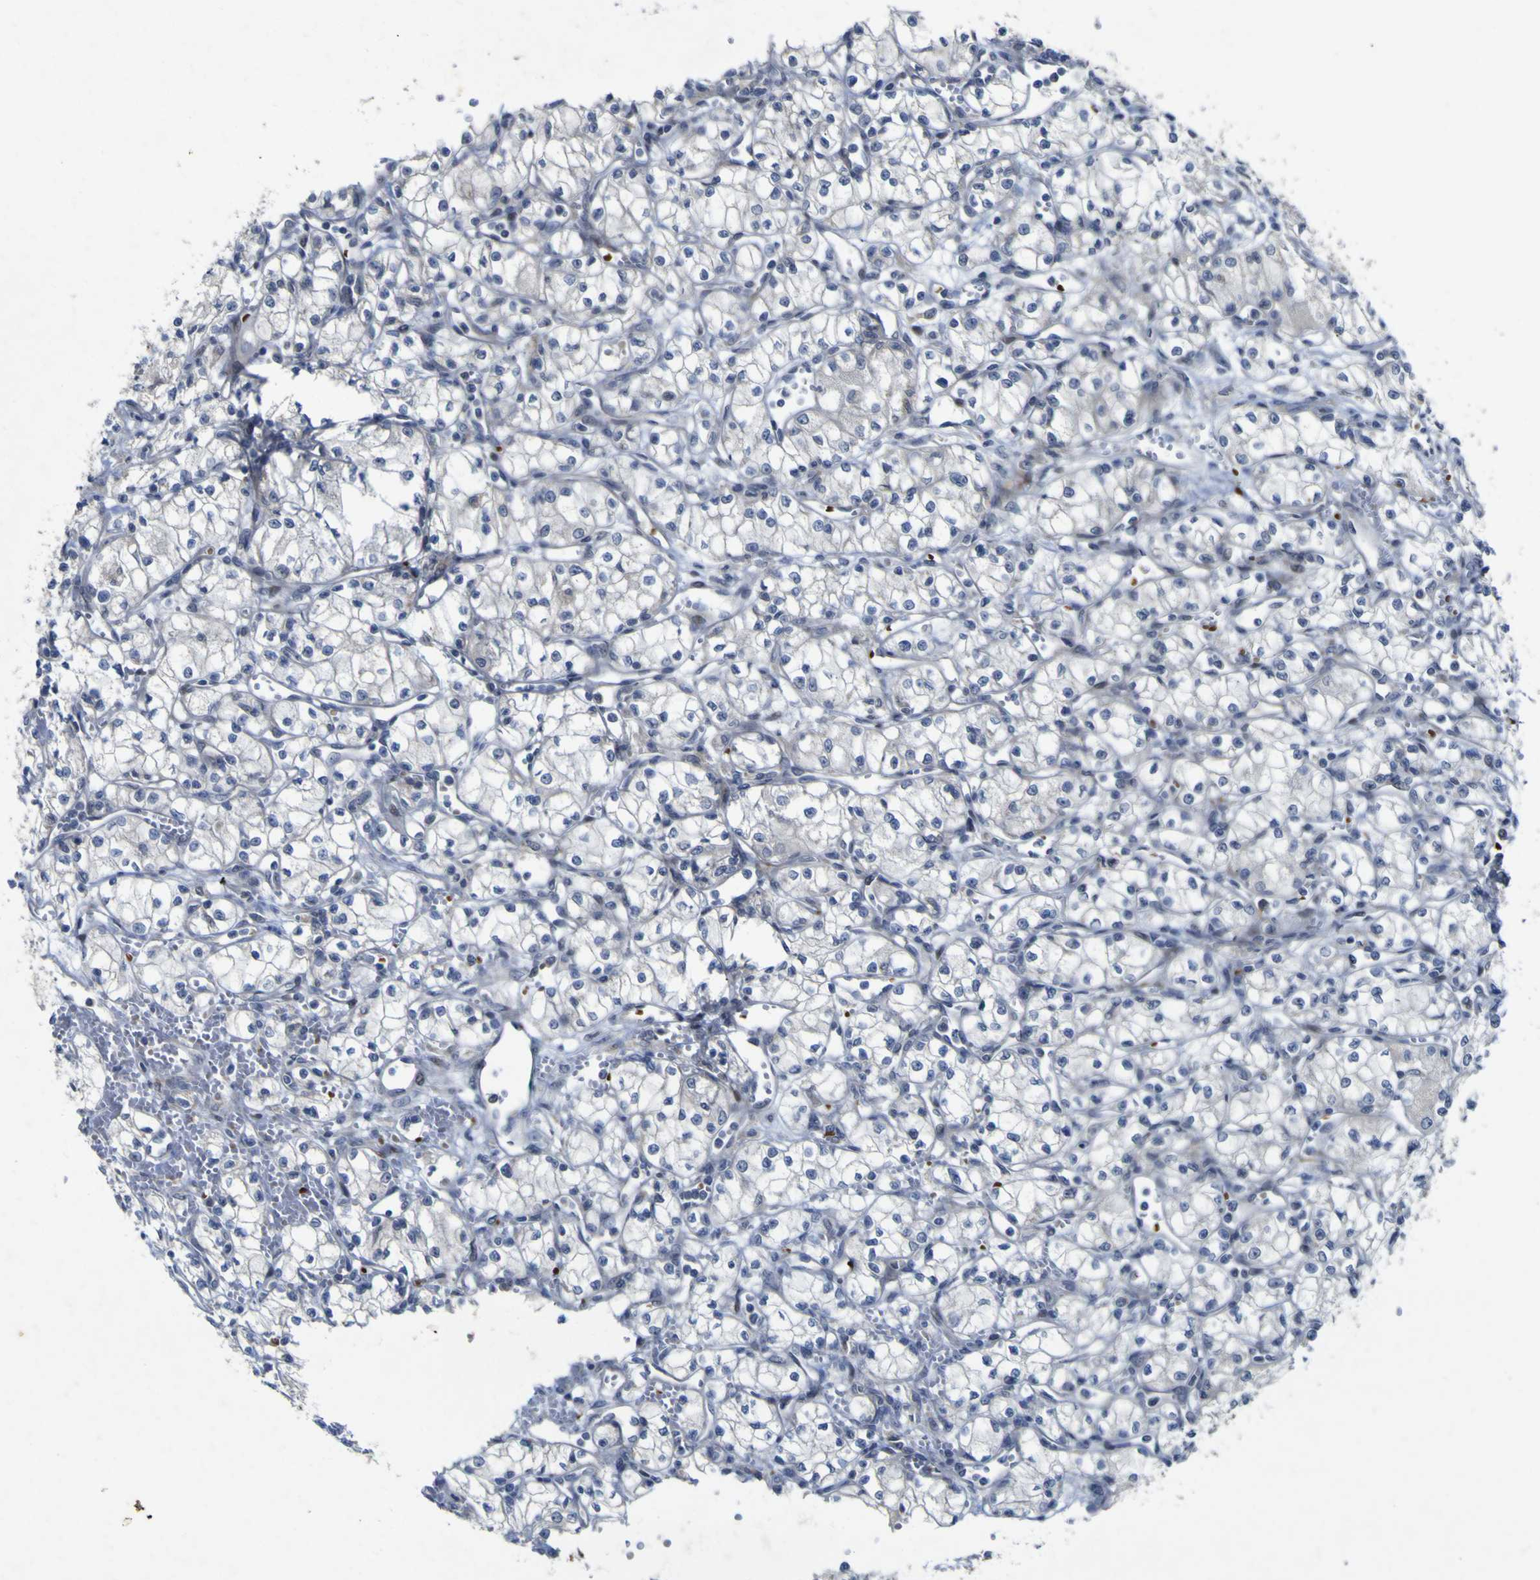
{"staining": {"intensity": "negative", "quantity": "none", "location": "none"}, "tissue": "renal cancer", "cell_type": "Tumor cells", "image_type": "cancer", "snomed": [{"axis": "morphology", "description": "Normal tissue, NOS"}, {"axis": "morphology", "description": "Adenocarcinoma, NOS"}, {"axis": "topography", "description": "Kidney"}], "caption": "DAB (3,3'-diaminobenzidine) immunohistochemical staining of renal cancer (adenocarcinoma) reveals no significant positivity in tumor cells.", "gene": "NAV1", "patient": {"sex": "male", "age": 59}}